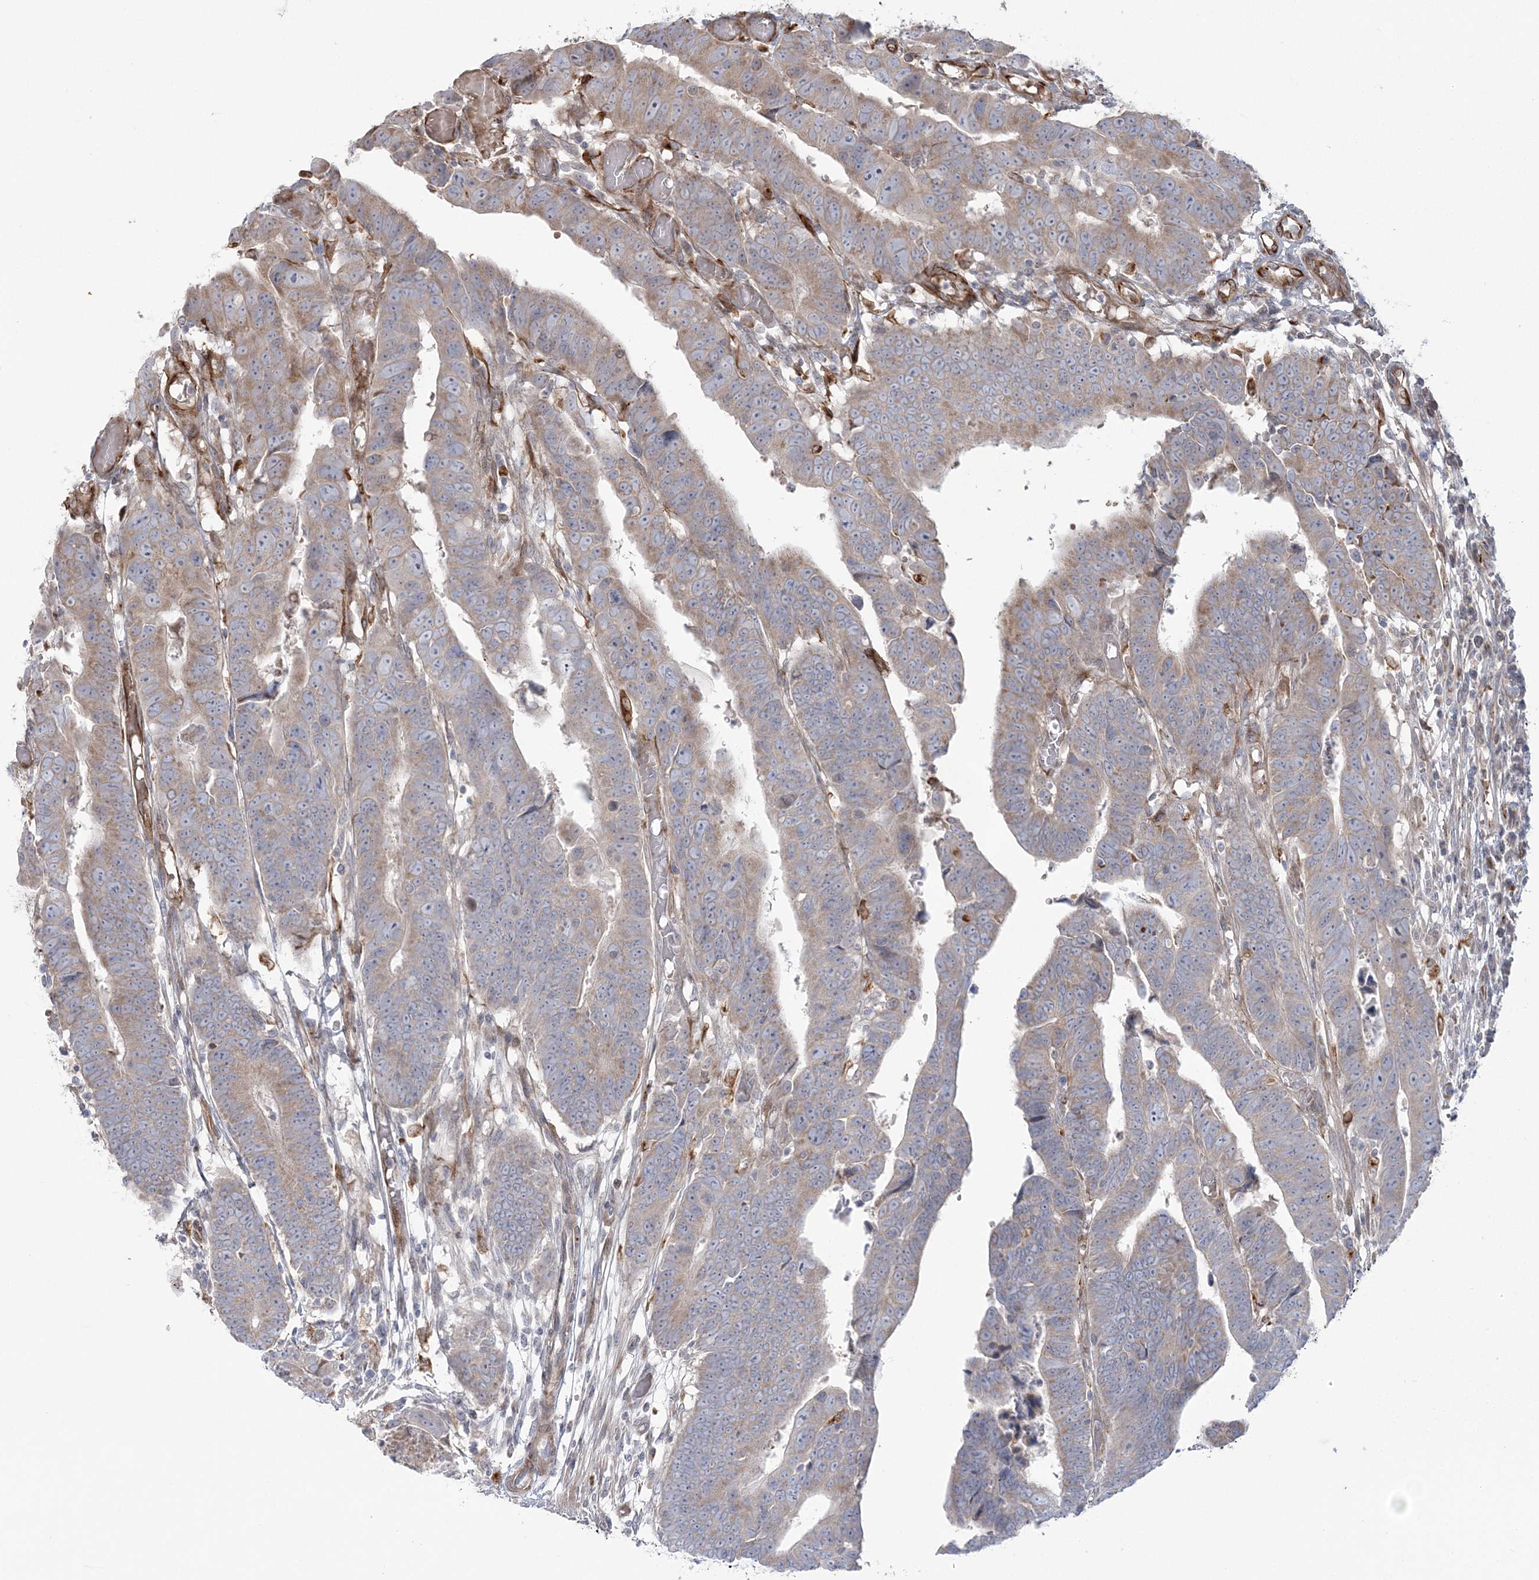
{"staining": {"intensity": "weak", "quantity": ">75%", "location": "cytoplasmic/membranous"}, "tissue": "colorectal cancer", "cell_type": "Tumor cells", "image_type": "cancer", "snomed": [{"axis": "morphology", "description": "Adenocarcinoma, NOS"}, {"axis": "topography", "description": "Rectum"}], "caption": "Human colorectal adenocarcinoma stained with a brown dye exhibits weak cytoplasmic/membranous positive expression in about >75% of tumor cells.", "gene": "NUDT9", "patient": {"sex": "female", "age": 65}}